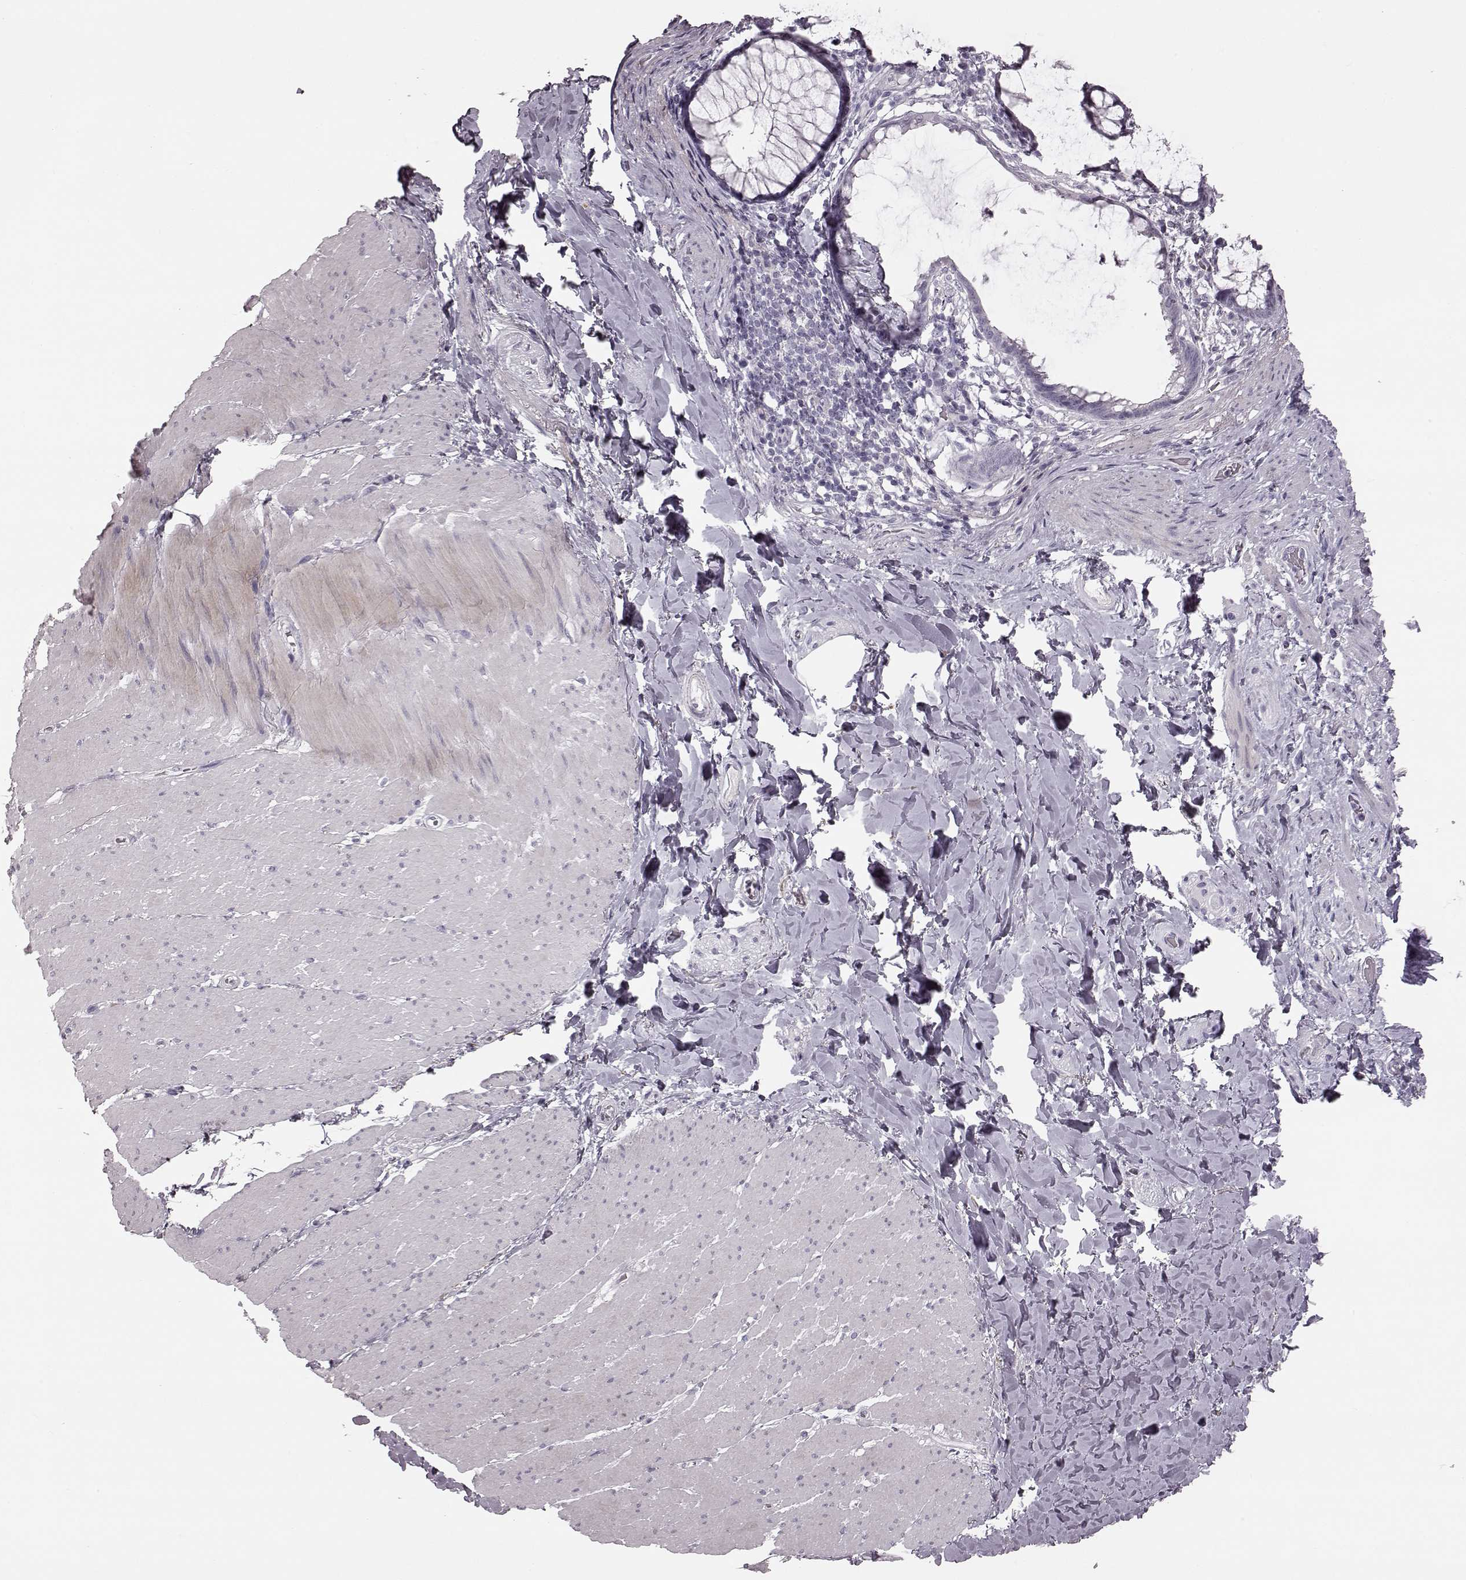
{"staining": {"intensity": "negative", "quantity": "none", "location": "none"}, "tissue": "smooth muscle", "cell_type": "Smooth muscle cells", "image_type": "normal", "snomed": [{"axis": "morphology", "description": "Normal tissue, NOS"}, {"axis": "topography", "description": "Smooth muscle"}, {"axis": "topography", "description": "Rectum"}], "caption": "Immunohistochemistry micrograph of benign human smooth muscle stained for a protein (brown), which displays no staining in smooth muscle cells.", "gene": "ZNF433", "patient": {"sex": "male", "age": 53}}